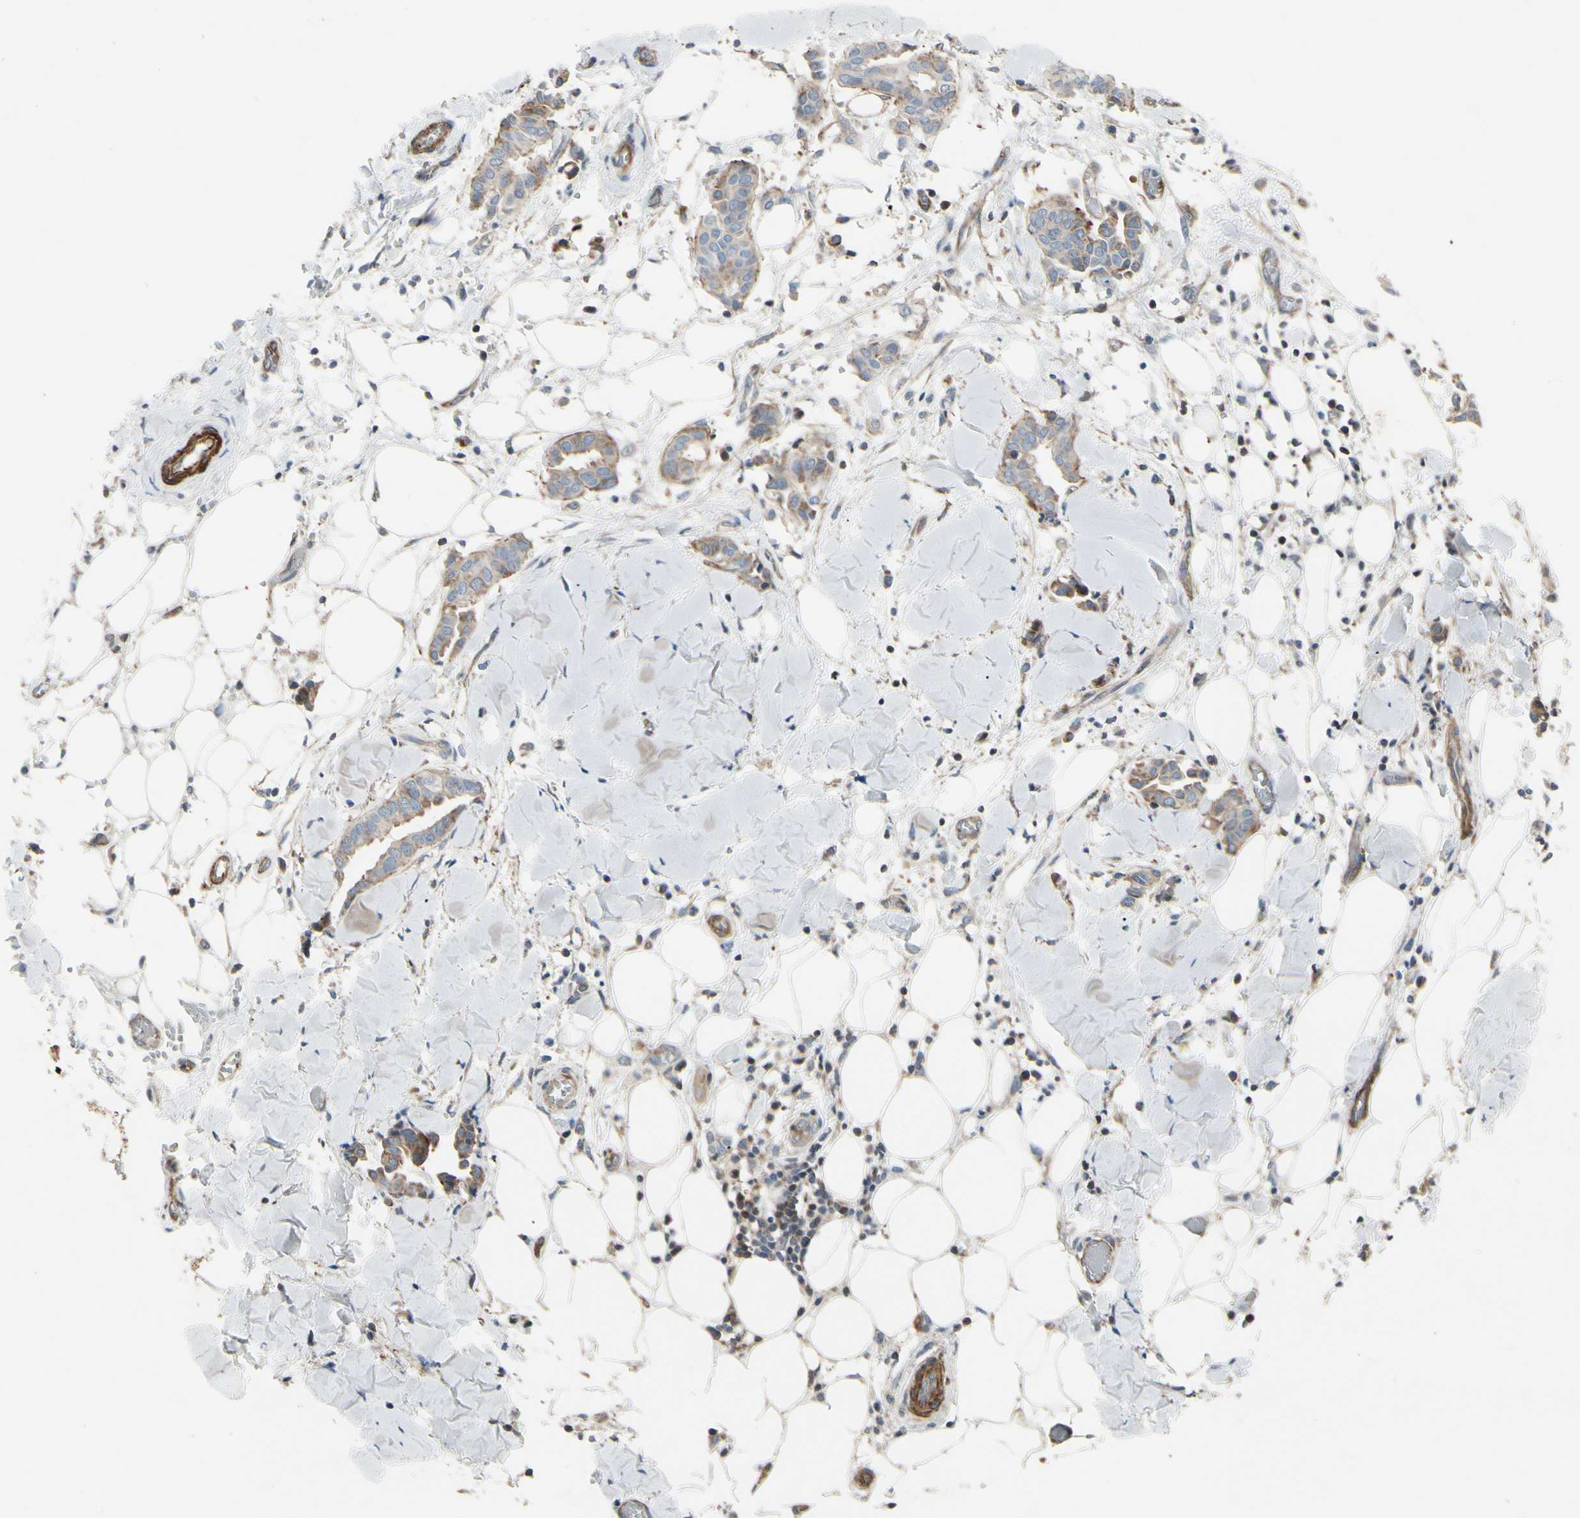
{"staining": {"intensity": "weak", "quantity": "25%-75%", "location": "cytoplasmic/membranous"}, "tissue": "head and neck cancer", "cell_type": "Tumor cells", "image_type": "cancer", "snomed": [{"axis": "morphology", "description": "Adenocarcinoma, NOS"}, {"axis": "topography", "description": "Salivary gland"}, {"axis": "topography", "description": "Head-Neck"}], "caption": "Immunohistochemistry photomicrograph of head and neck adenocarcinoma stained for a protein (brown), which displays low levels of weak cytoplasmic/membranous positivity in approximately 25%-75% of tumor cells.", "gene": "TPM1", "patient": {"sex": "female", "age": 59}}